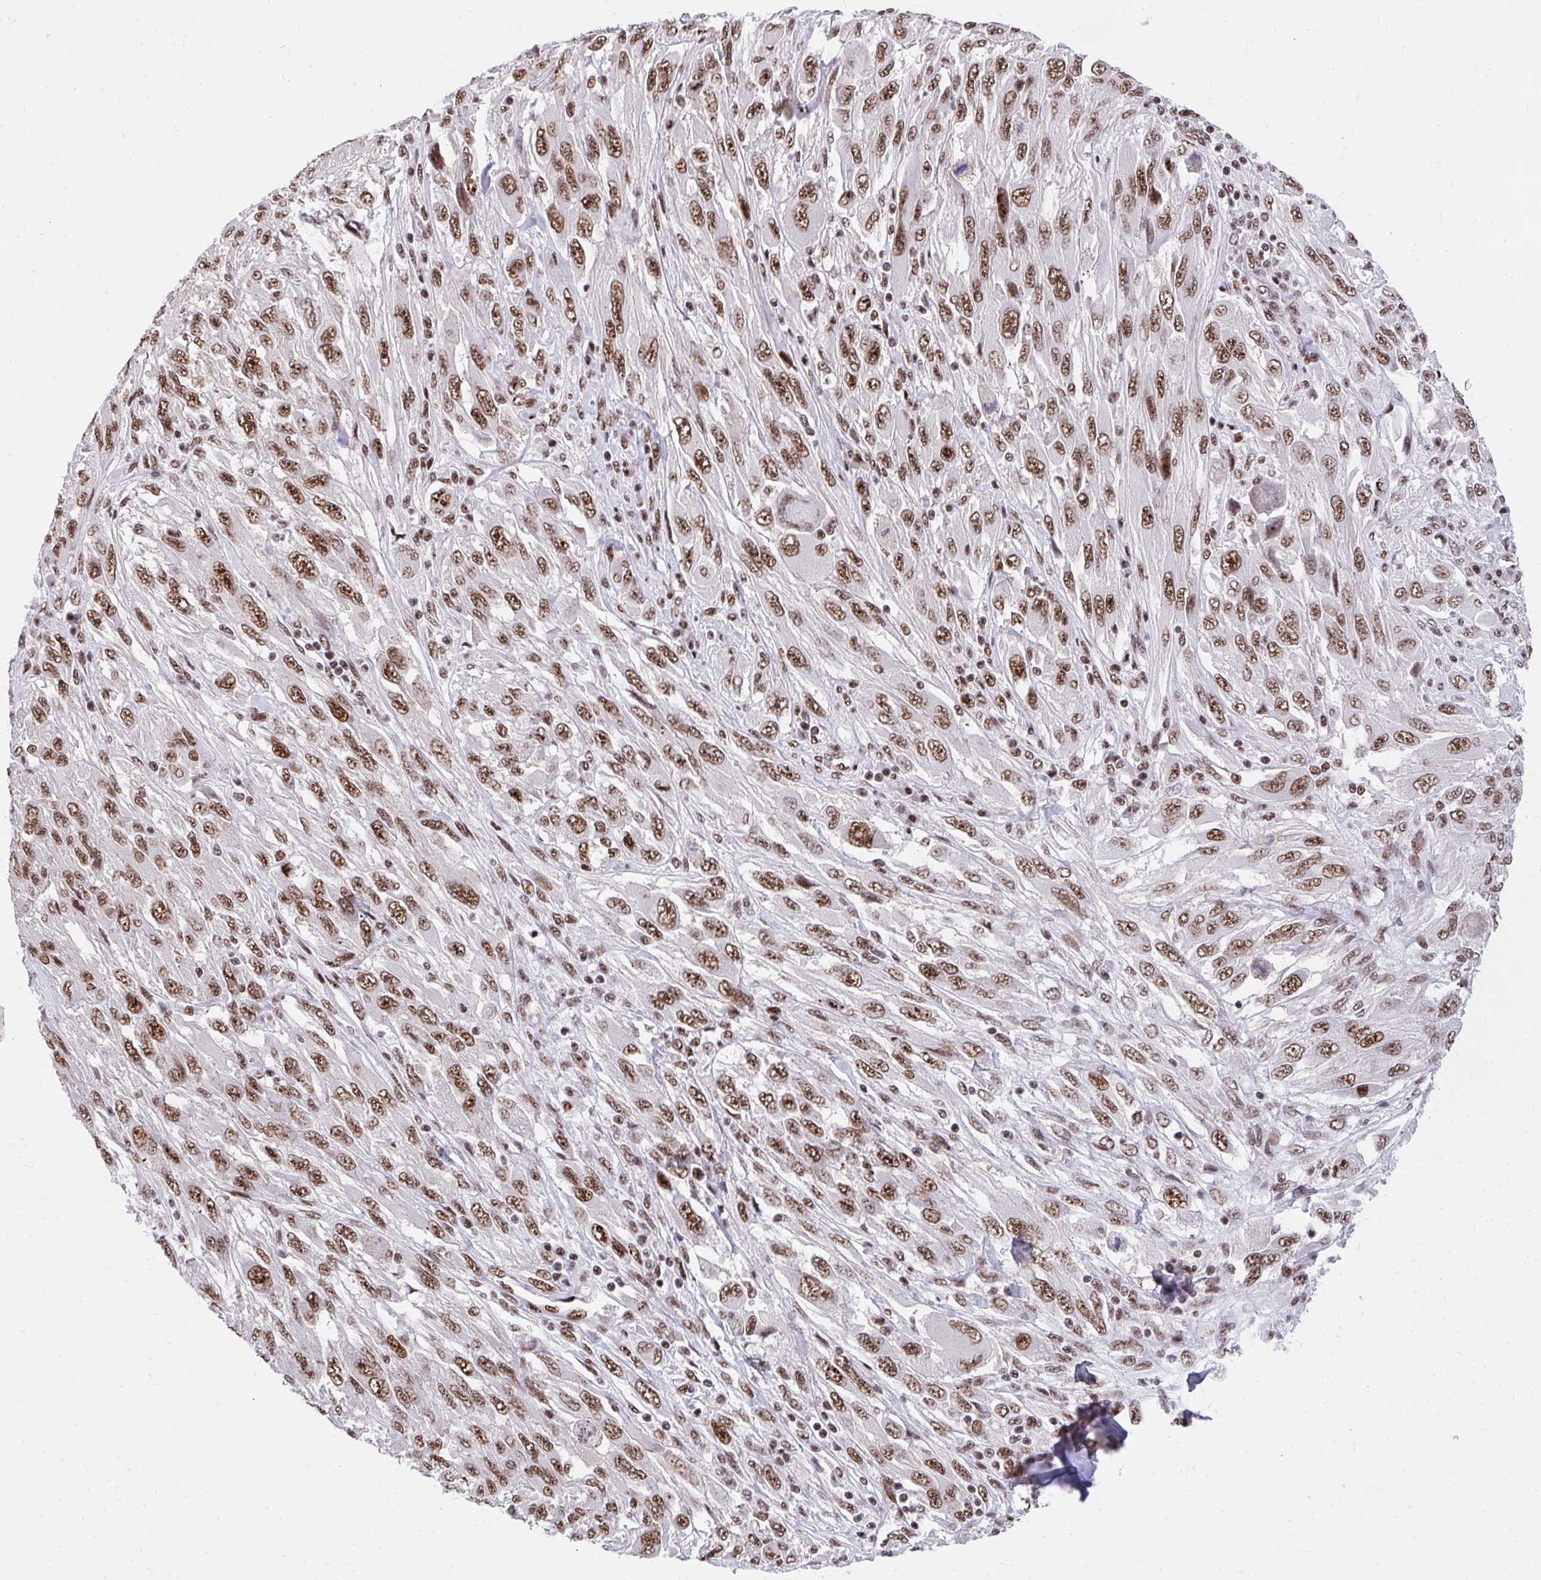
{"staining": {"intensity": "moderate", "quantity": ">75%", "location": "nuclear"}, "tissue": "melanoma", "cell_type": "Tumor cells", "image_type": "cancer", "snomed": [{"axis": "morphology", "description": "Malignant melanoma, NOS"}, {"axis": "topography", "description": "Skin"}], "caption": "Immunohistochemical staining of human malignant melanoma exhibits moderate nuclear protein staining in approximately >75% of tumor cells.", "gene": "SYNE4", "patient": {"sex": "female", "age": 91}}